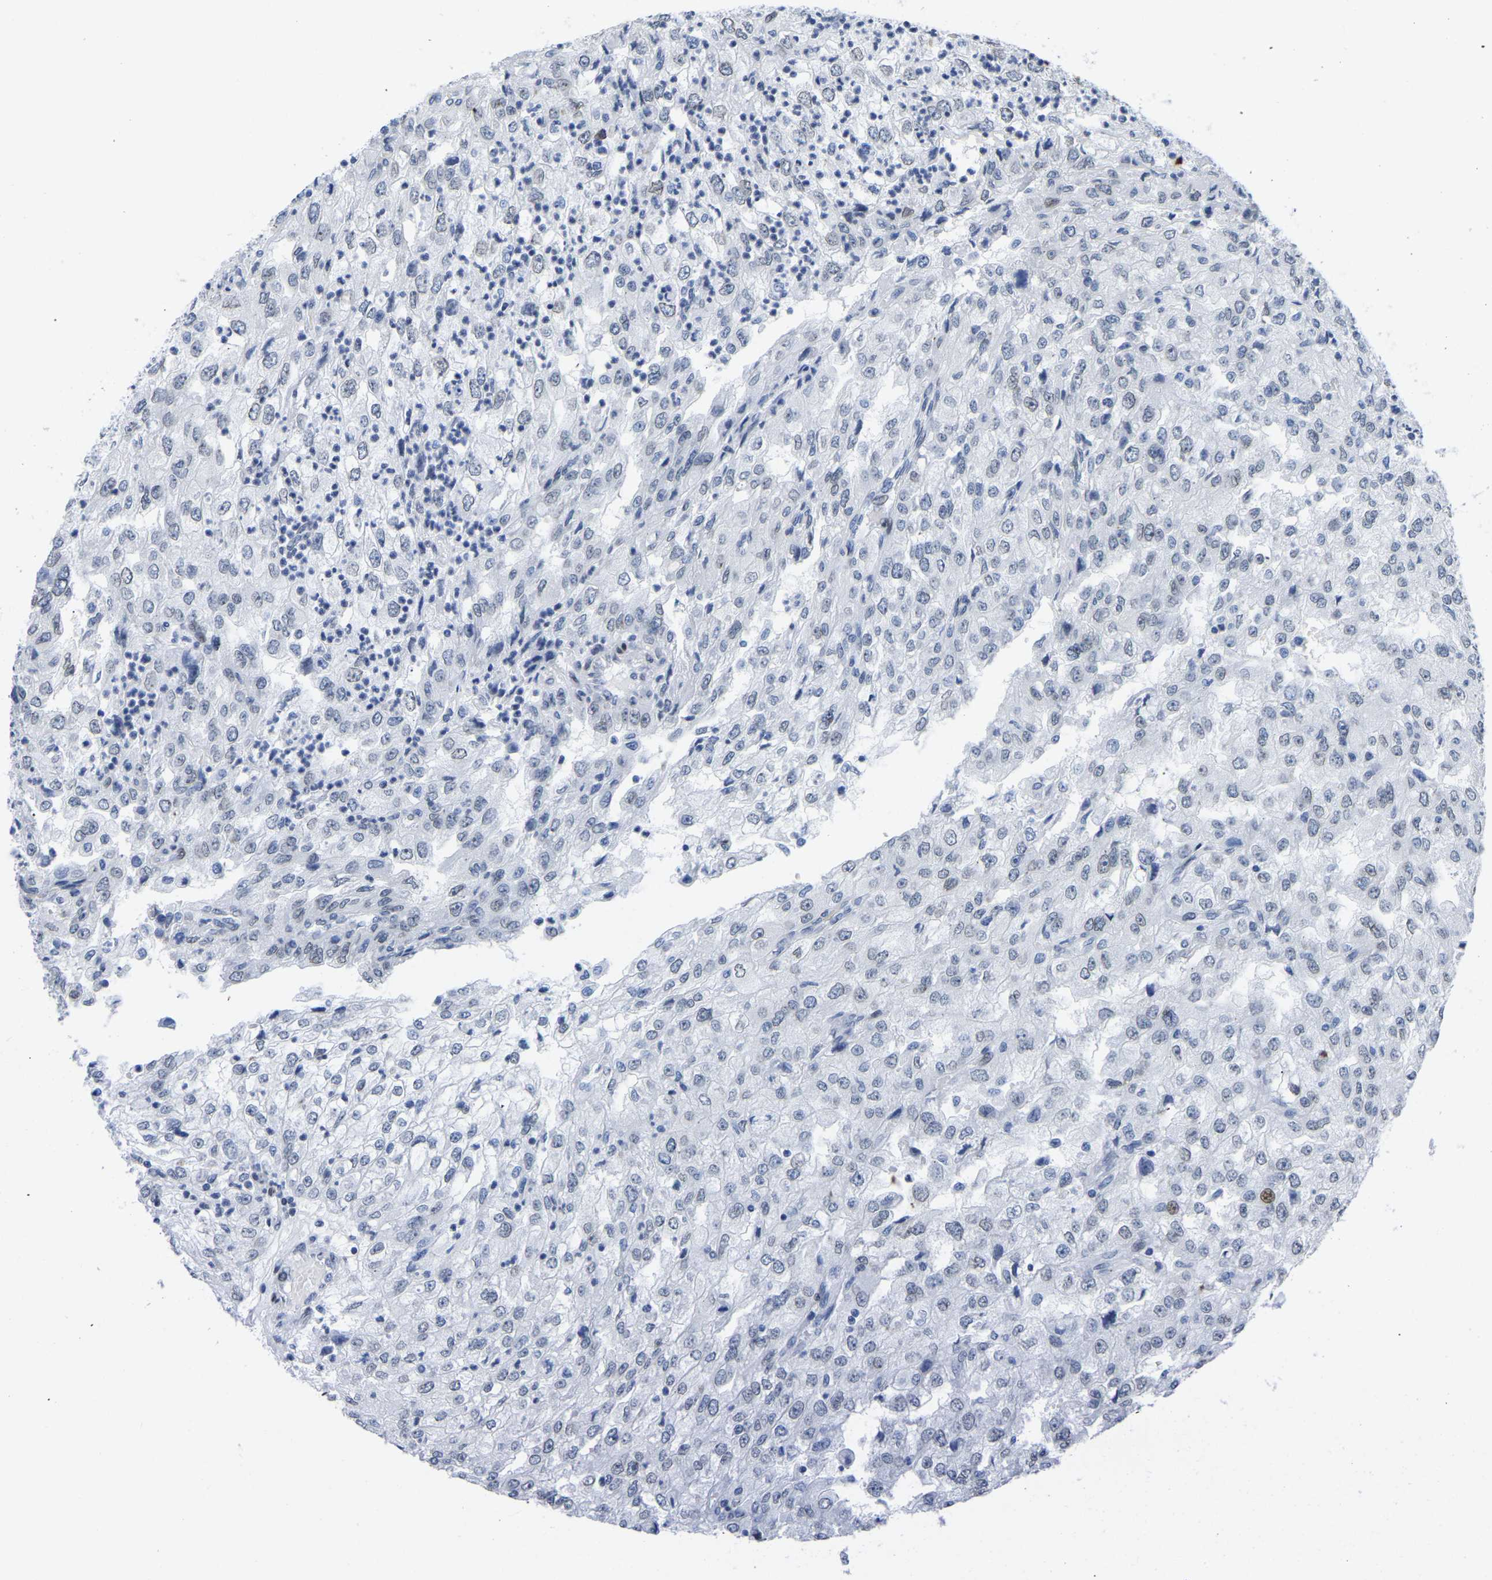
{"staining": {"intensity": "weak", "quantity": "<25%", "location": "cytoplasmic/membranous,nuclear"}, "tissue": "renal cancer", "cell_type": "Tumor cells", "image_type": "cancer", "snomed": [{"axis": "morphology", "description": "Adenocarcinoma, NOS"}, {"axis": "topography", "description": "Kidney"}], "caption": "Immunohistochemistry image of human renal cancer (adenocarcinoma) stained for a protein (brown), which shows no expression in tumor cells. Nuclei are stained in blue.", "gene": "UPK3A", "patient": {"sex": "female", "age": 54}}